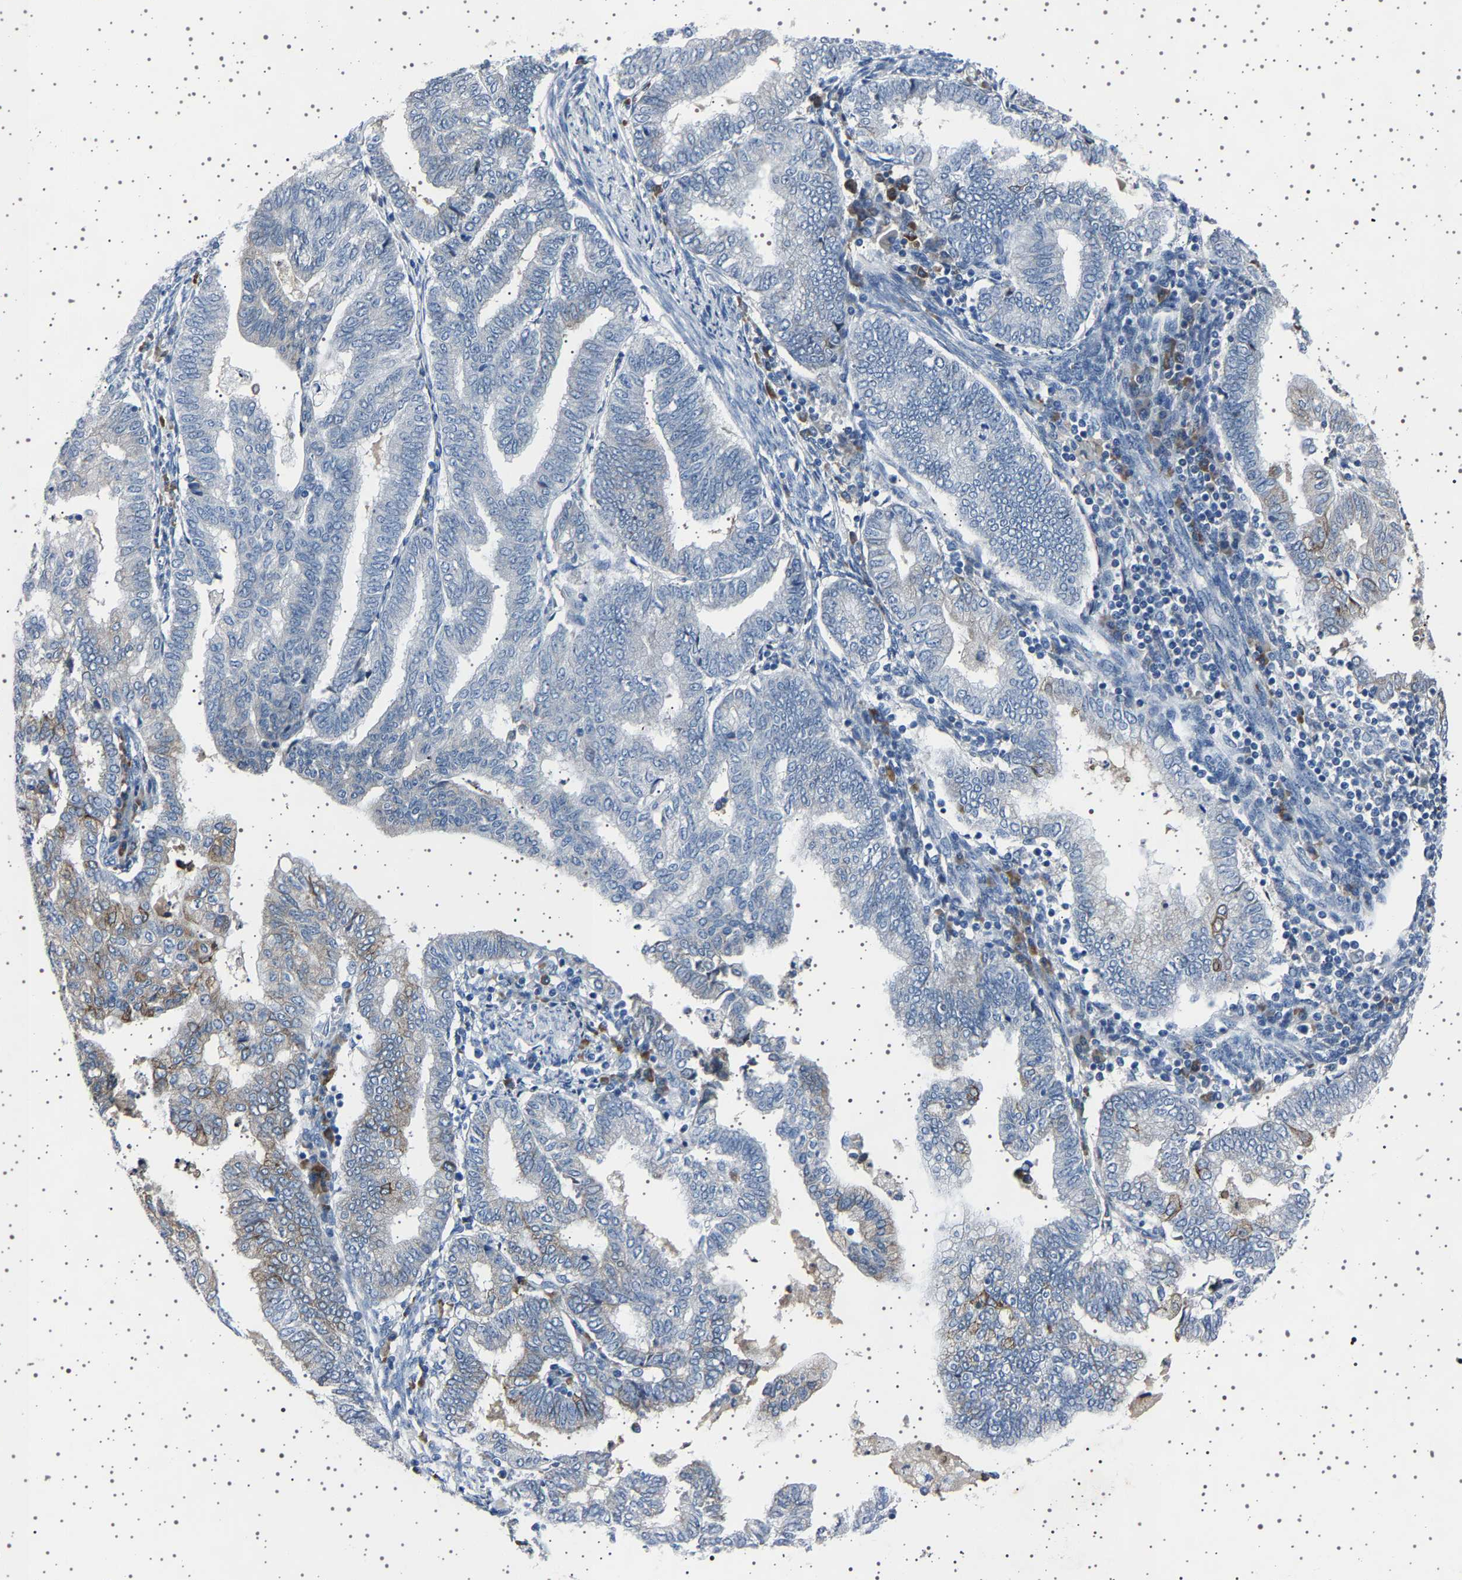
{"staining": {"intensity": "moderate", "quantity": "<25%", "location": "cytoplasmic/membranous"}, "tissue": "endometrial cancer", "cell_type": "Tumor cells", "image_type": "cancer", "snomed": [{"axis": "morphology", "description": "Polyp, NOS"}, {"axis": "morphology", "description": "Adenocarcinoma, NOS"}, {"axis": "morphology", "description": "Adenoma, NOS"}, {"axis": "topography", "description": "Endometrium"}], "caption": "A histopathology image of human adenocarcinoma (endometrial) stained for a protein reveals moderate cytoplasmic/membranous brown staining in tumor cells. The protein is stained brown, and the nuclei are stained in blue (DAB IHC with brightfield microscopy, high magnification).", "gene": "FTCD", "patient": {"sex": "female", "age": 79}}